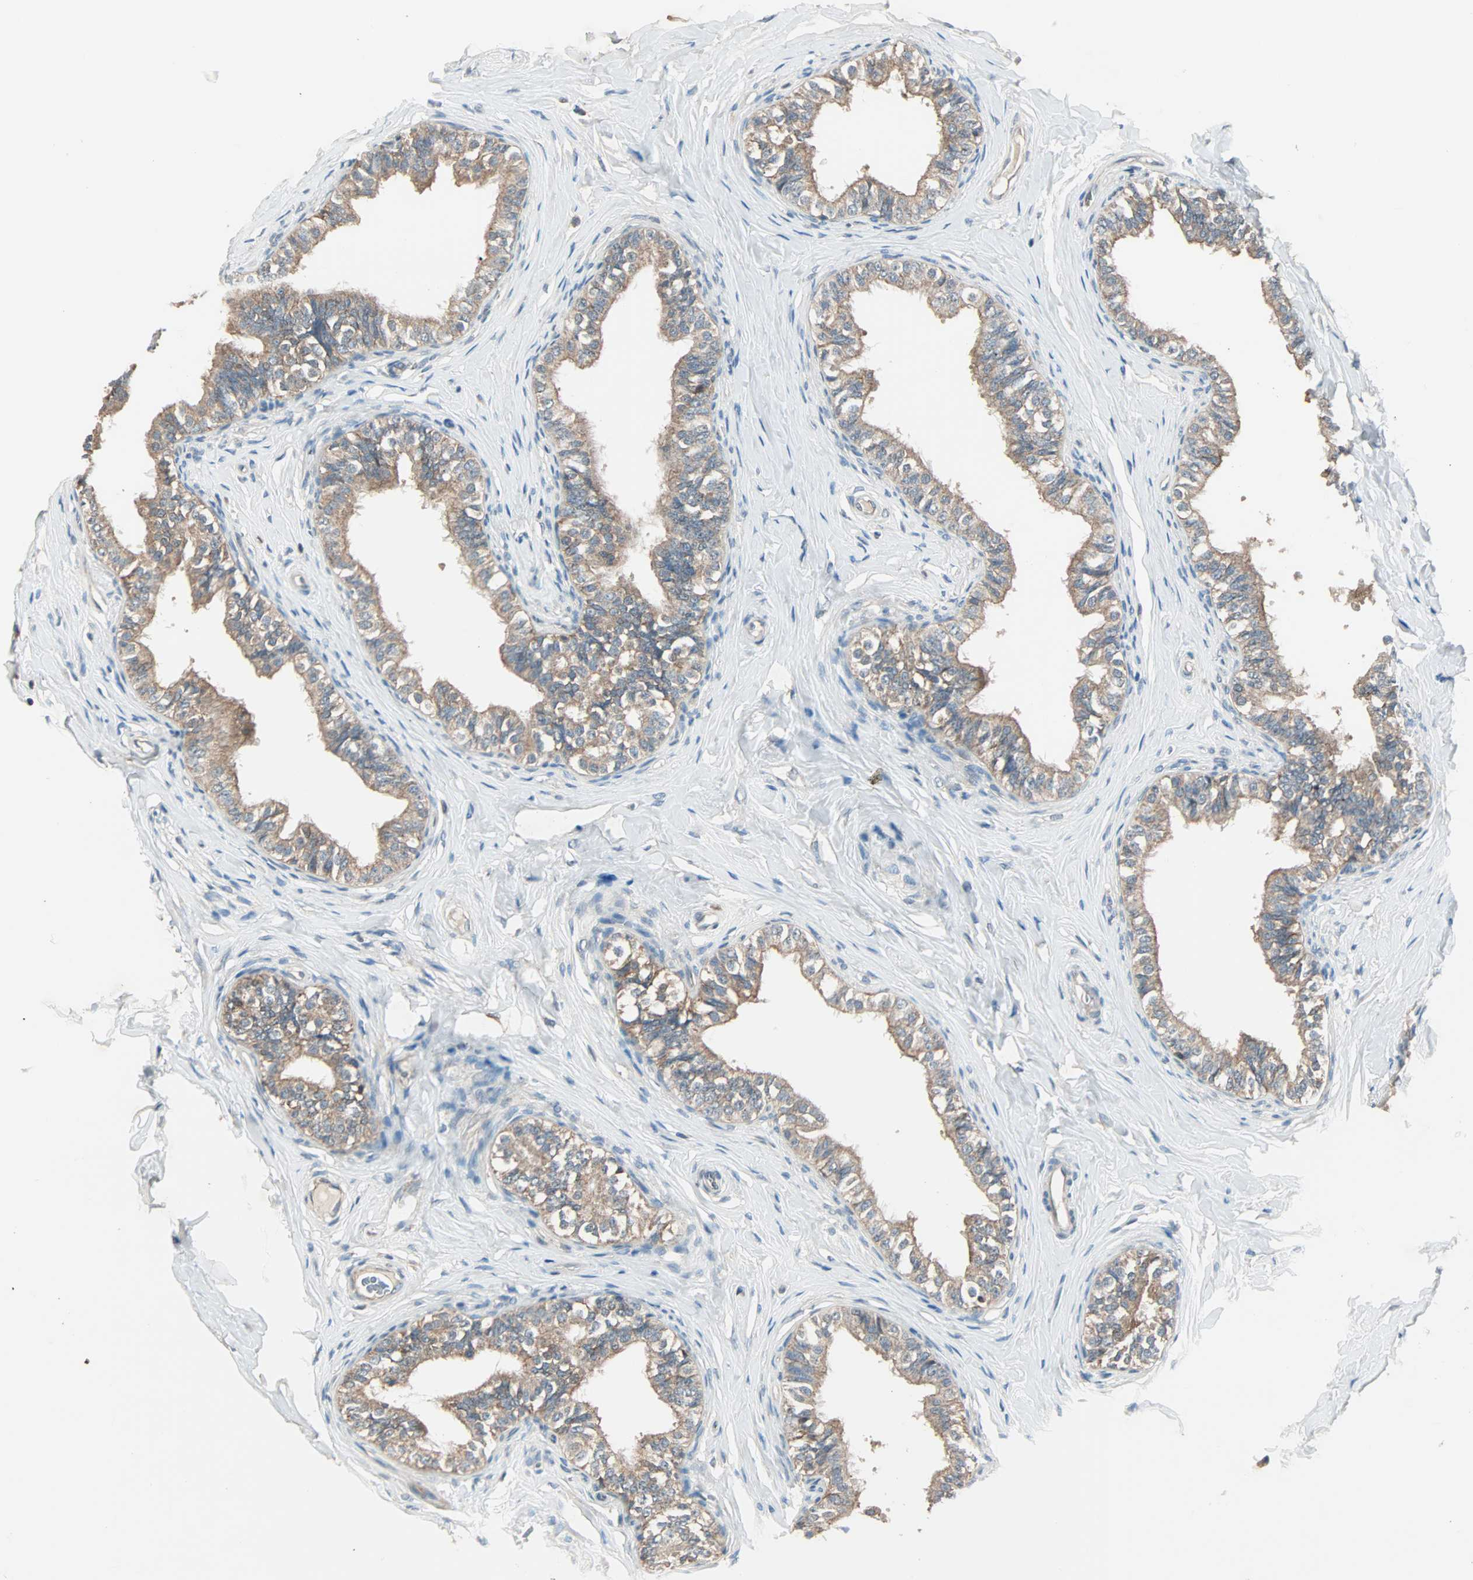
{"staining": {"intensity": "moderate", "quantity": ">75%", "location": "cytoplasmic/membranous"}, "tissue": "epididymis", "cell_type": "Glandular cells", "image_type": "normal", "snomed": [{"axis": "morphology", "description": "Normal tissue, NOS"}, {"axis": "topography", "description": "Soft tissue"}, {"axis": "topography", "description": "Epididymis"}], "caption": "Approximately >75% of glandular cells in normal human epididymis demonstrate moderate cytoplasmic/membranous protein expression as visualized by brown immunohistochemical staining.", "gene": "MAP3K21", "patient": {"sex": "male", "age": 26}}